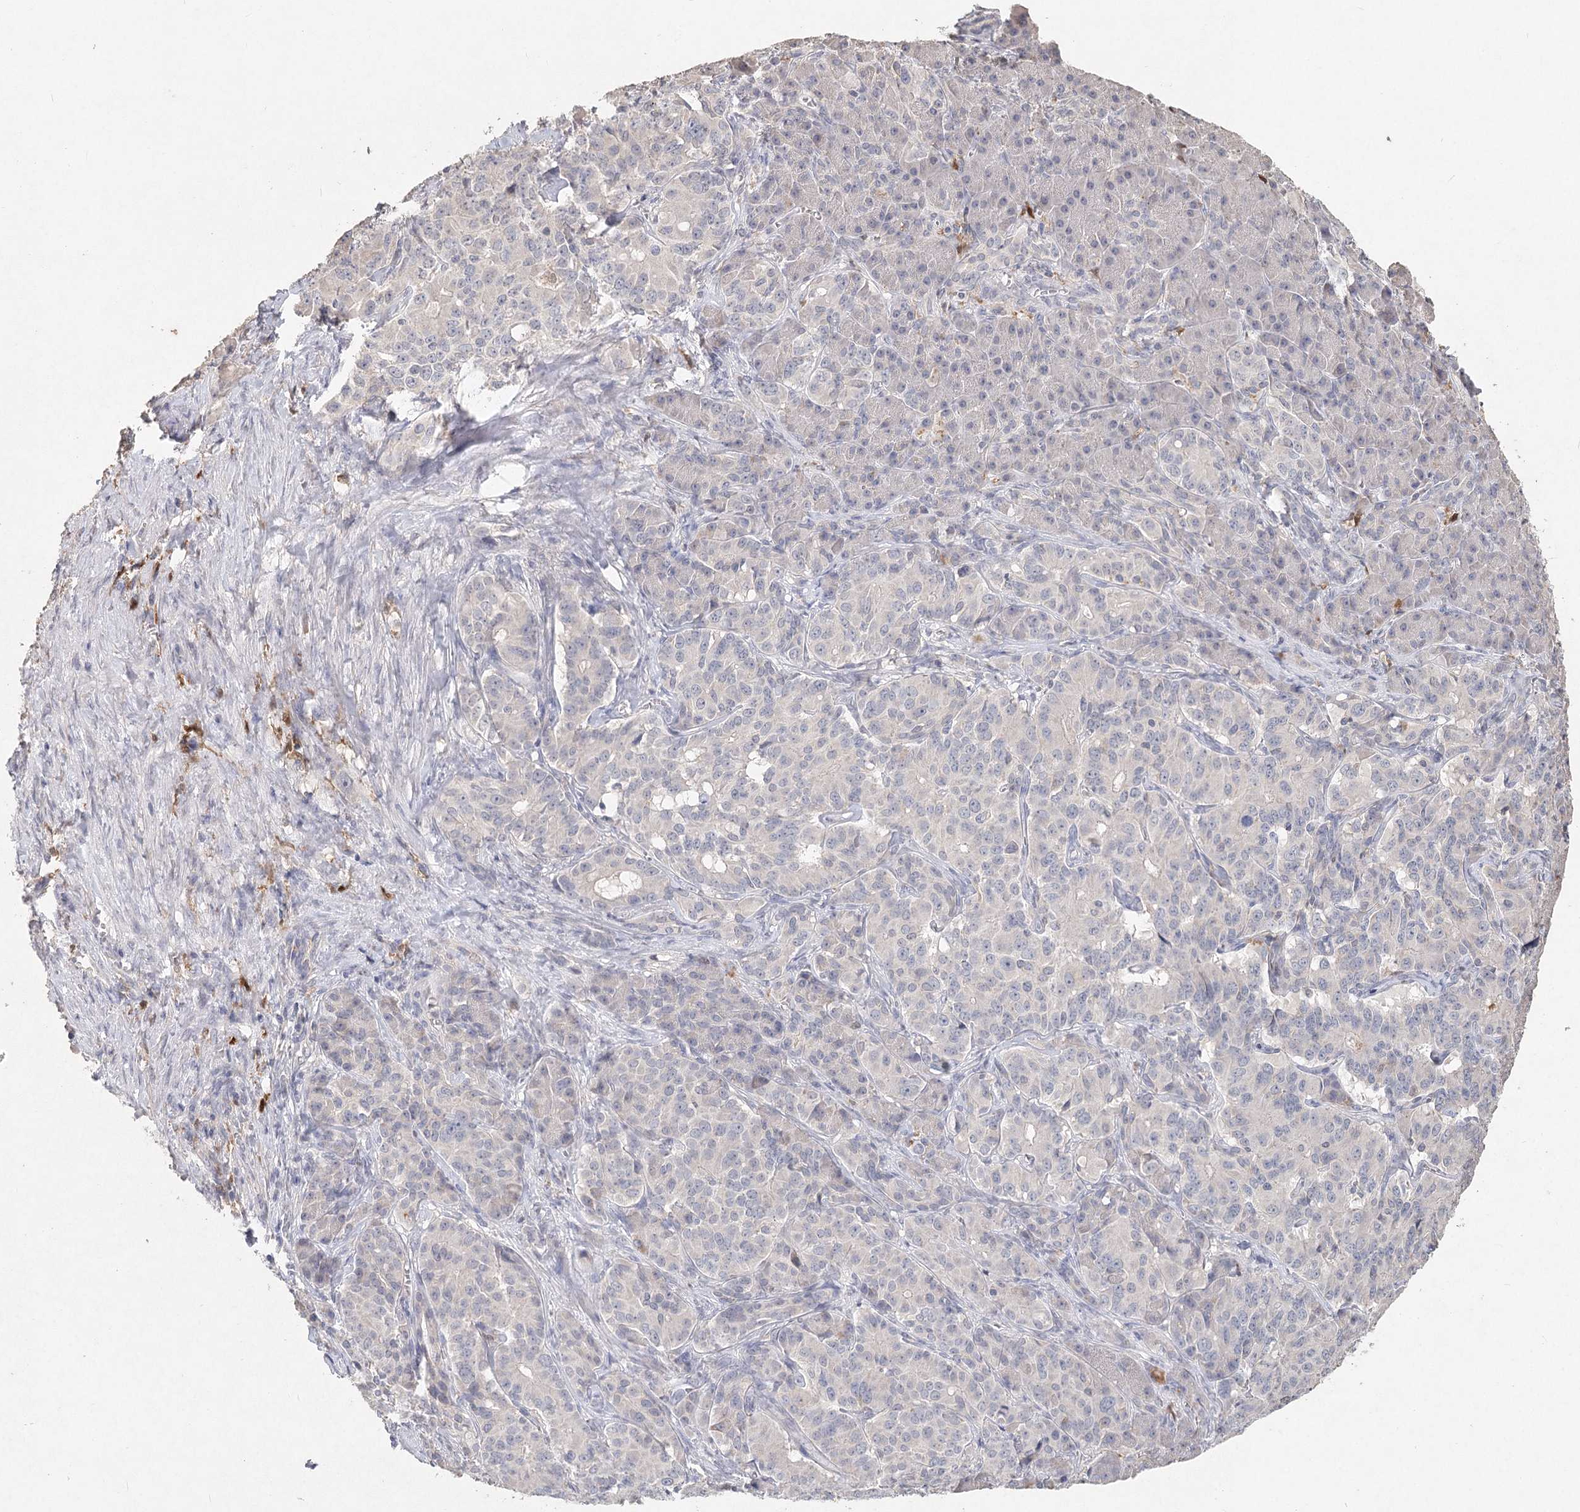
{"staining": {"intensity": "negative", "quantity": "none", "location": "none"}, "tissue": "pancreatic cancer", "cell_type": "Tumor cells", "image_type": "cancer", "snomed": [{"axis": "morphology", "description": "Adenocarcinoma, NOS"}, {"axis": "topography", "description": "Pancreas"}], "caption": "Histopathology image shows no significant protein positivity in tumor cells of pancreatic cancer. (IHC, brightfield microscopy, high magnification).", "gene": "ARSI", "patient": {"sex": "female", "age": 74}}